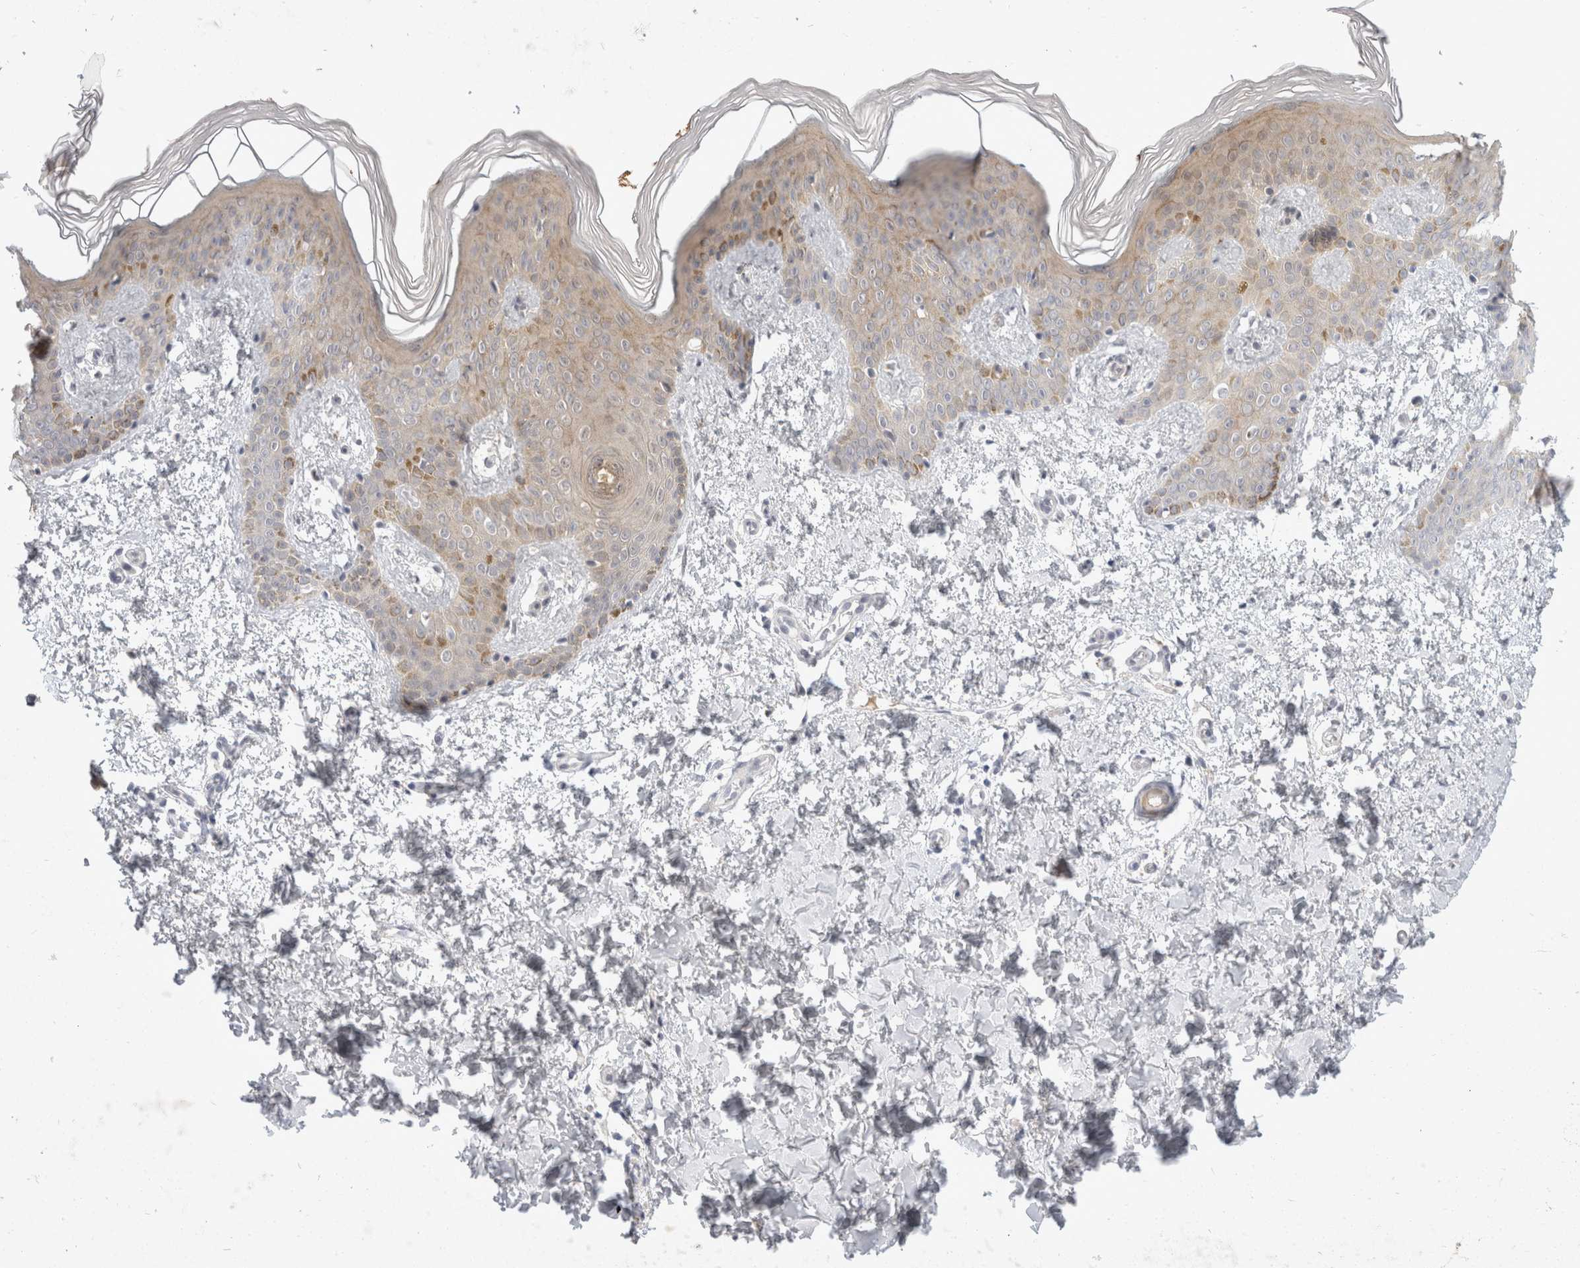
{"staining": {"intensity": "negative", "quantity": "none", "location": "none"}, "tissue": "skin", "cell_type": "Fibroblasts", "image_type": "normal", "snomed": [{"axis": "morphology", "description": "Normal tissue, NOS"}, {"axis": "morphology", "description": "Neoplasm, benign, NOS"}, {"axis": "topography", "description": "Skin"}, {"axis": "topography", "description": "Soft tissue"}], "caption": "This is an immunohistochemistry (IHC) micrograph of unremarkable human skin. There is no positivity in fibroblasts.", "gene": "TOM1L2", "patient": {"sex": "male", "age": 26}}